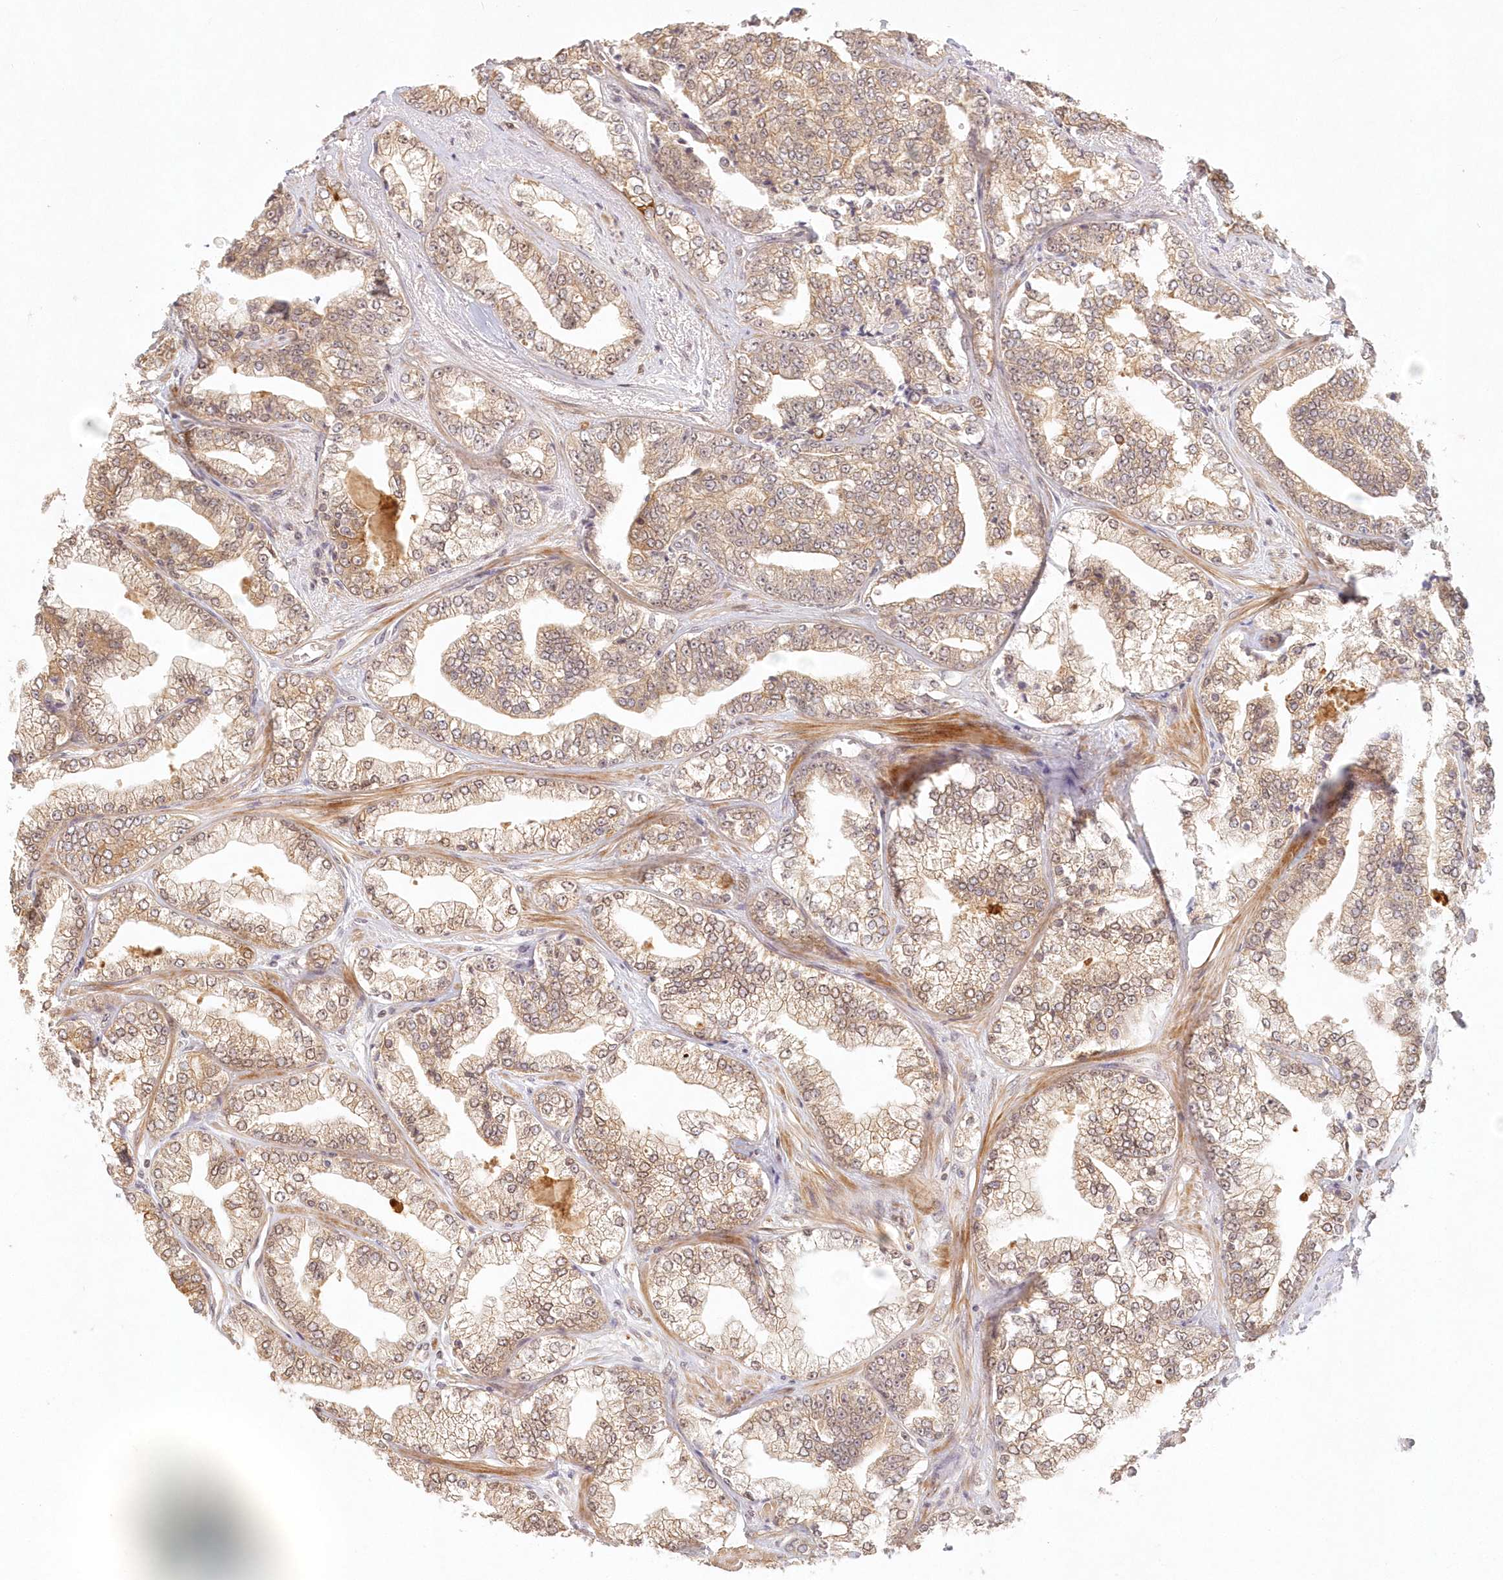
{"staining": {"intensity": "weak", "quantity": ">75%", "location": "cytoplasmic/membranous"}, "tissue": "prostate cancer", "cell_type": "Tumor cells", "image_type": "cancer", "snomed": [{"axis": "morphology", "description": "Adenocarcinoma, High grade"}, {"axis": "topography", "description": "Prostate"}], "caption": "This is a photomicrograph of IHC staining of high-grade adenocarcinoma (prostate), which shows weak positivity in the cytoplasmic/membranous of tumor cells.", "gene": "KIAA0232", "patient": {"sex": "male", "age": 71}}